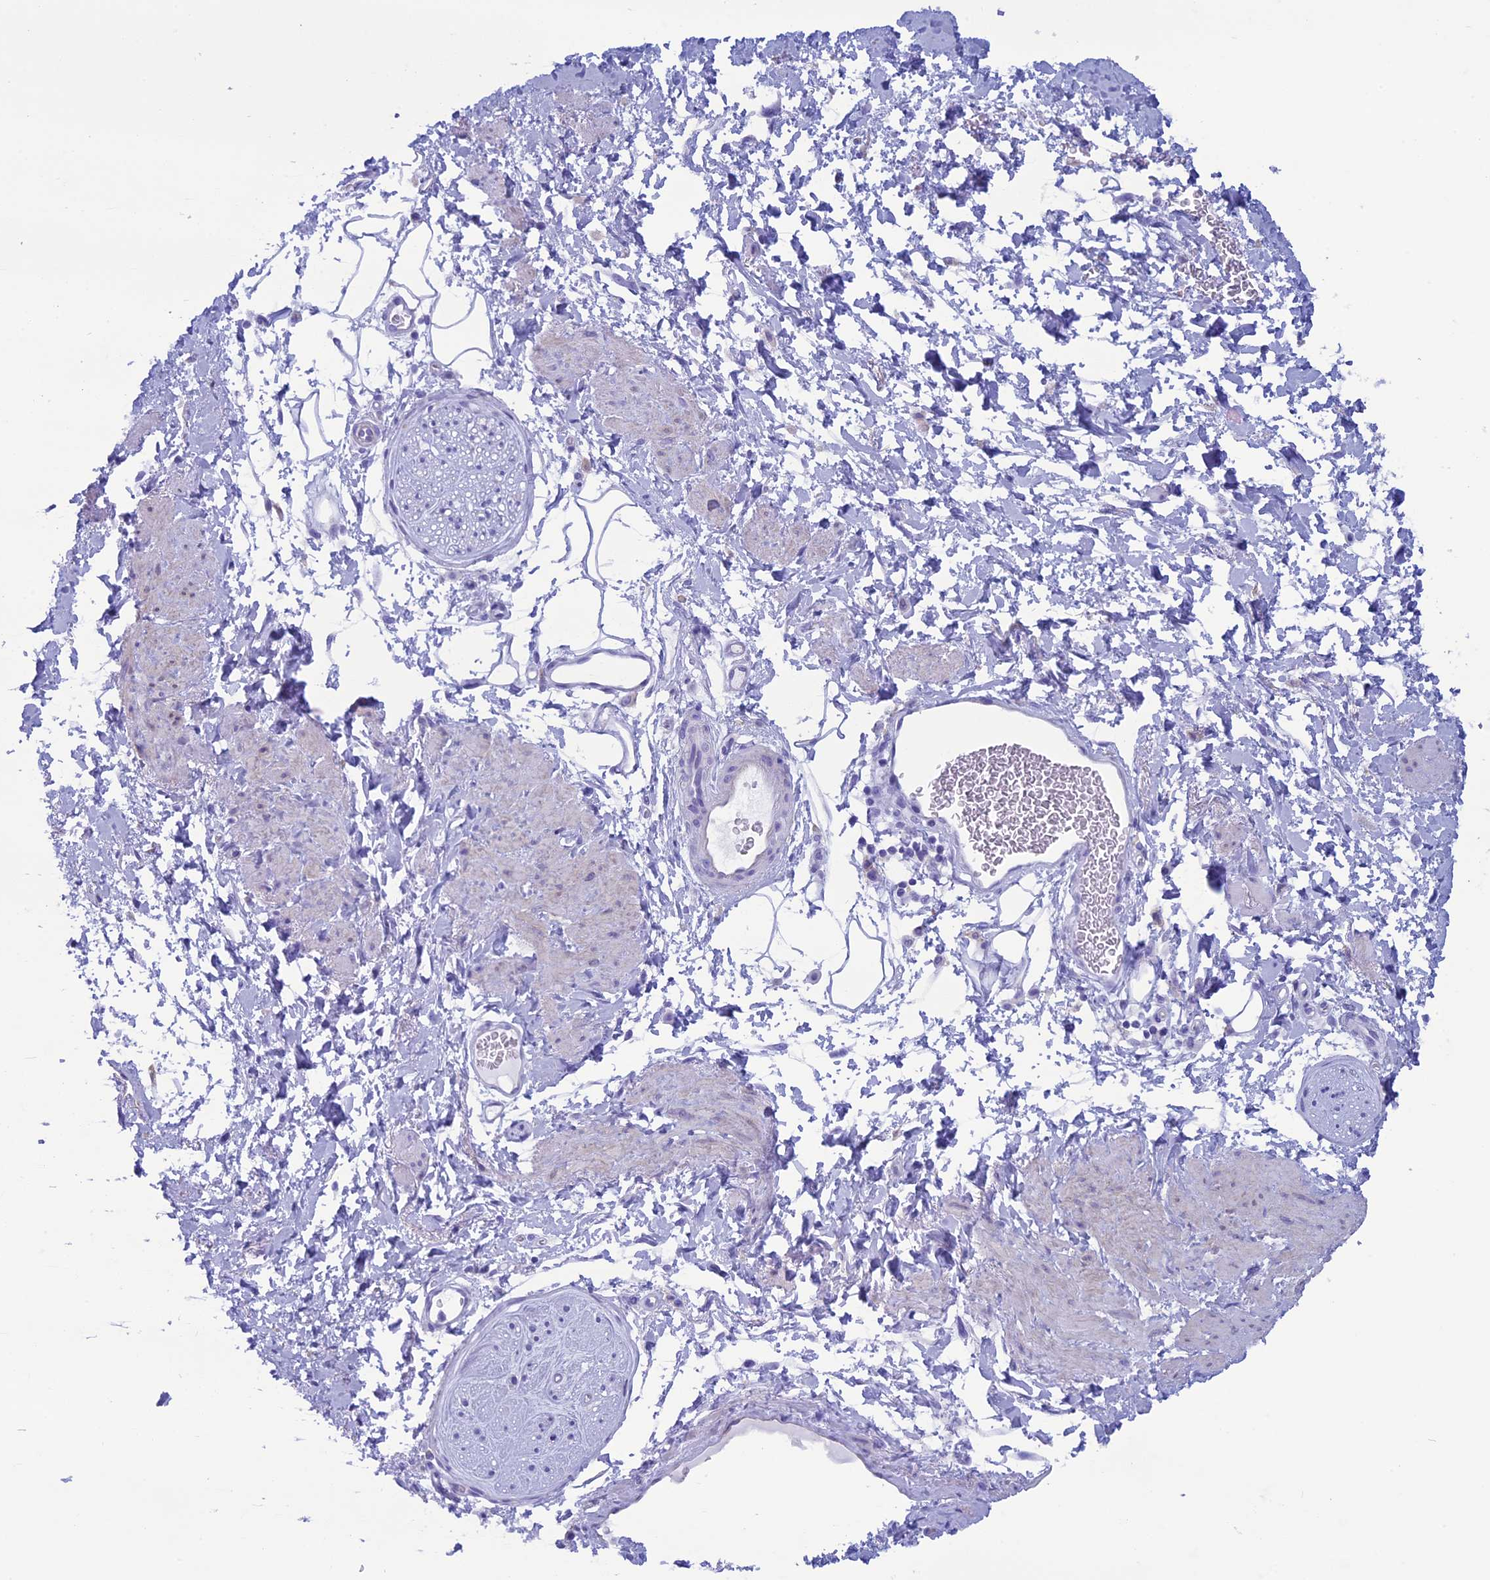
{"staining": {"intensity": "negative", "quantity": "none", "location": "none"}, "tissue": "adipose tissue", "cell_type": "Adipocytes", "image_type": "normal", "snomed": [{"axis": "morphology", "description": "Normal tissue, NOS"}, {"axis": "morphology", "description": "Adenocarcinoma, NOS"}, {"axis": "topography", "description": "Rectum"}, {"axis": "topography", "description": "Vagina"}, {"axis": "topography", "description": "Peripheral nerve tissue"}], "caption": "This is an immunohistochemistry (IHC) histopathology image of normal adipose tissue. There is no staining in adipocytes.", "gene": "FAM169A", "patient": {"sex": "female", "age": 71}}